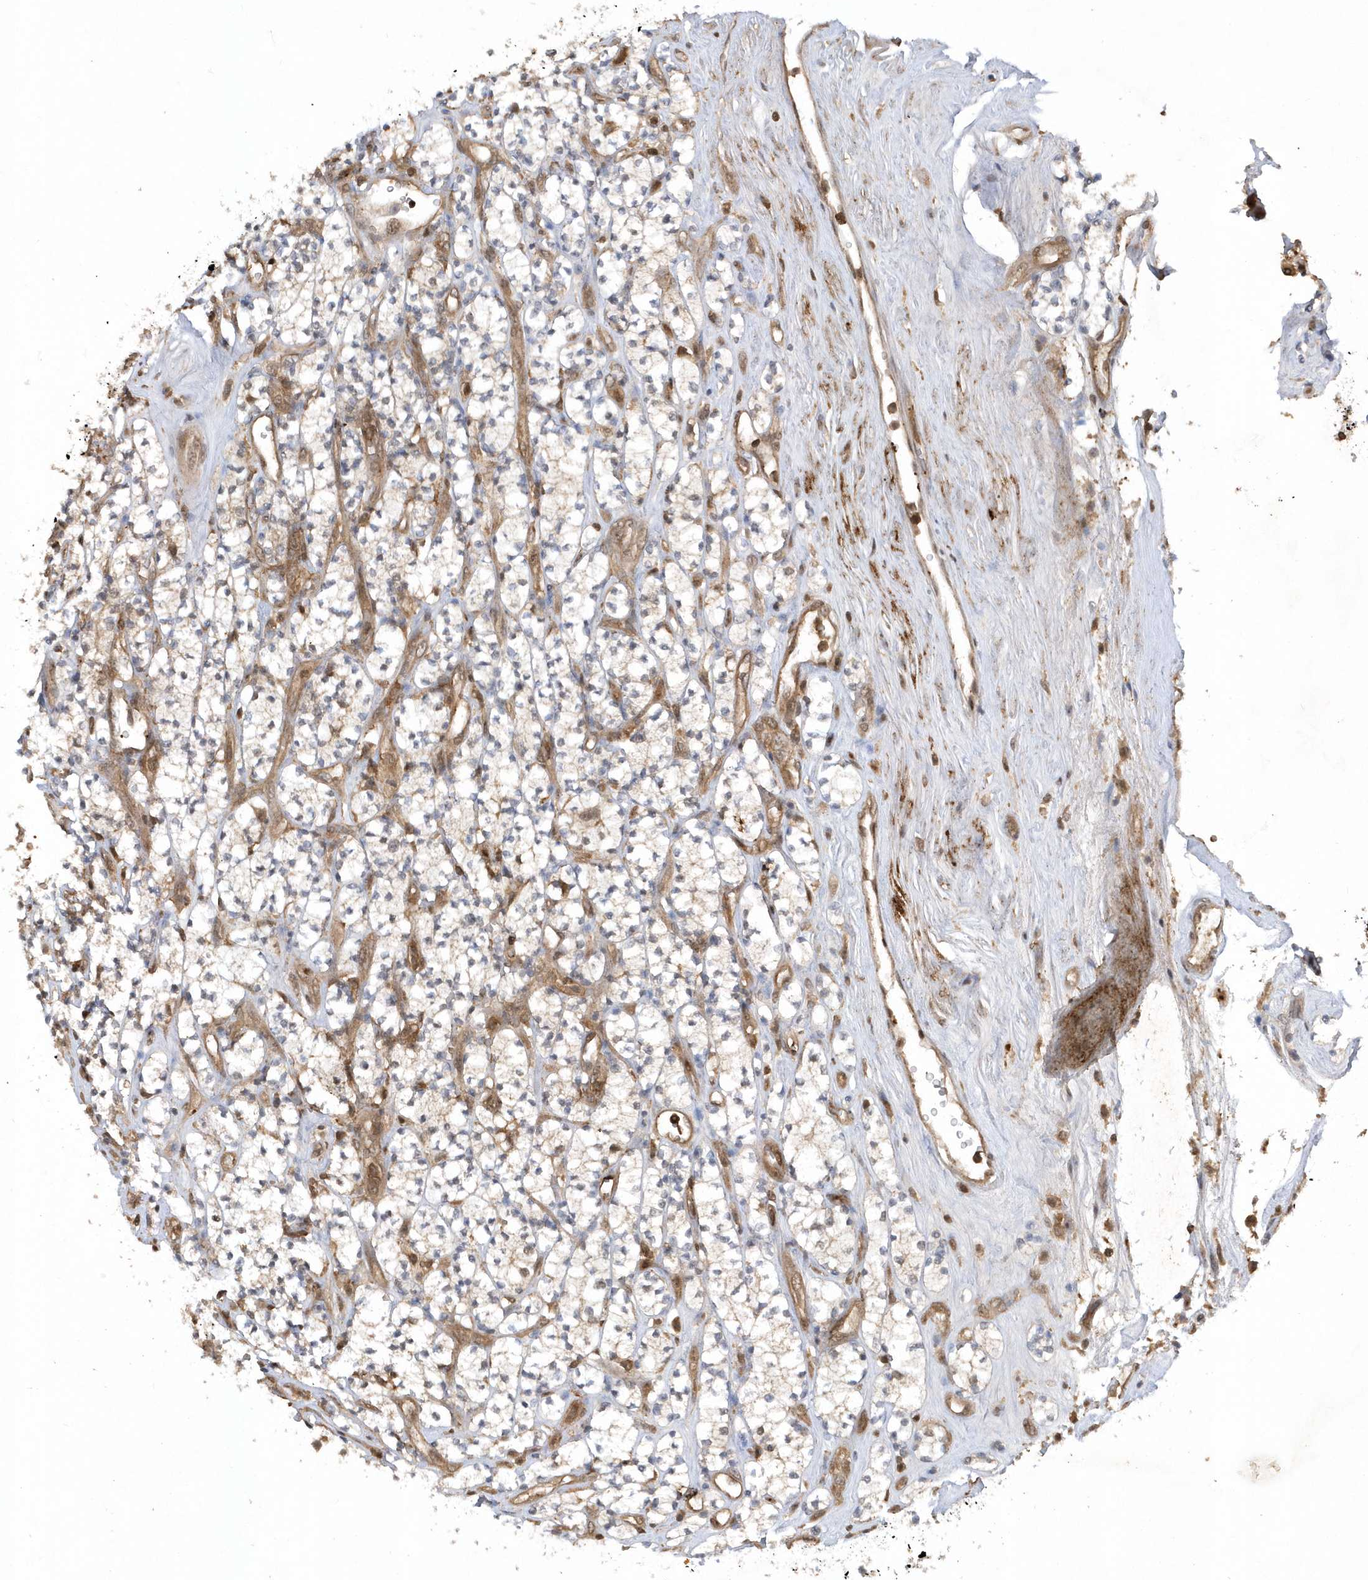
{"staining": {"intensity": "weak", "quantity": "25%-75%", "location": "cytoplasmic/membranous"}, "tissue": "renal cancer", "cell_type": "Tumor cells", "image_type": "cancer", "snomed": [{"axis": "morphology", "description": "Adenocarcinoma, NOS"}, {"axis": "topography", "description": "Kidney"}], "caption": "Renal cancer (adenocarcinoma) stained for a protein reveals weak cytoplasmic/membranous positivity in tumor cells.", "gene": "ACYP1", "patient": {"sex": "male", "age": 77}}